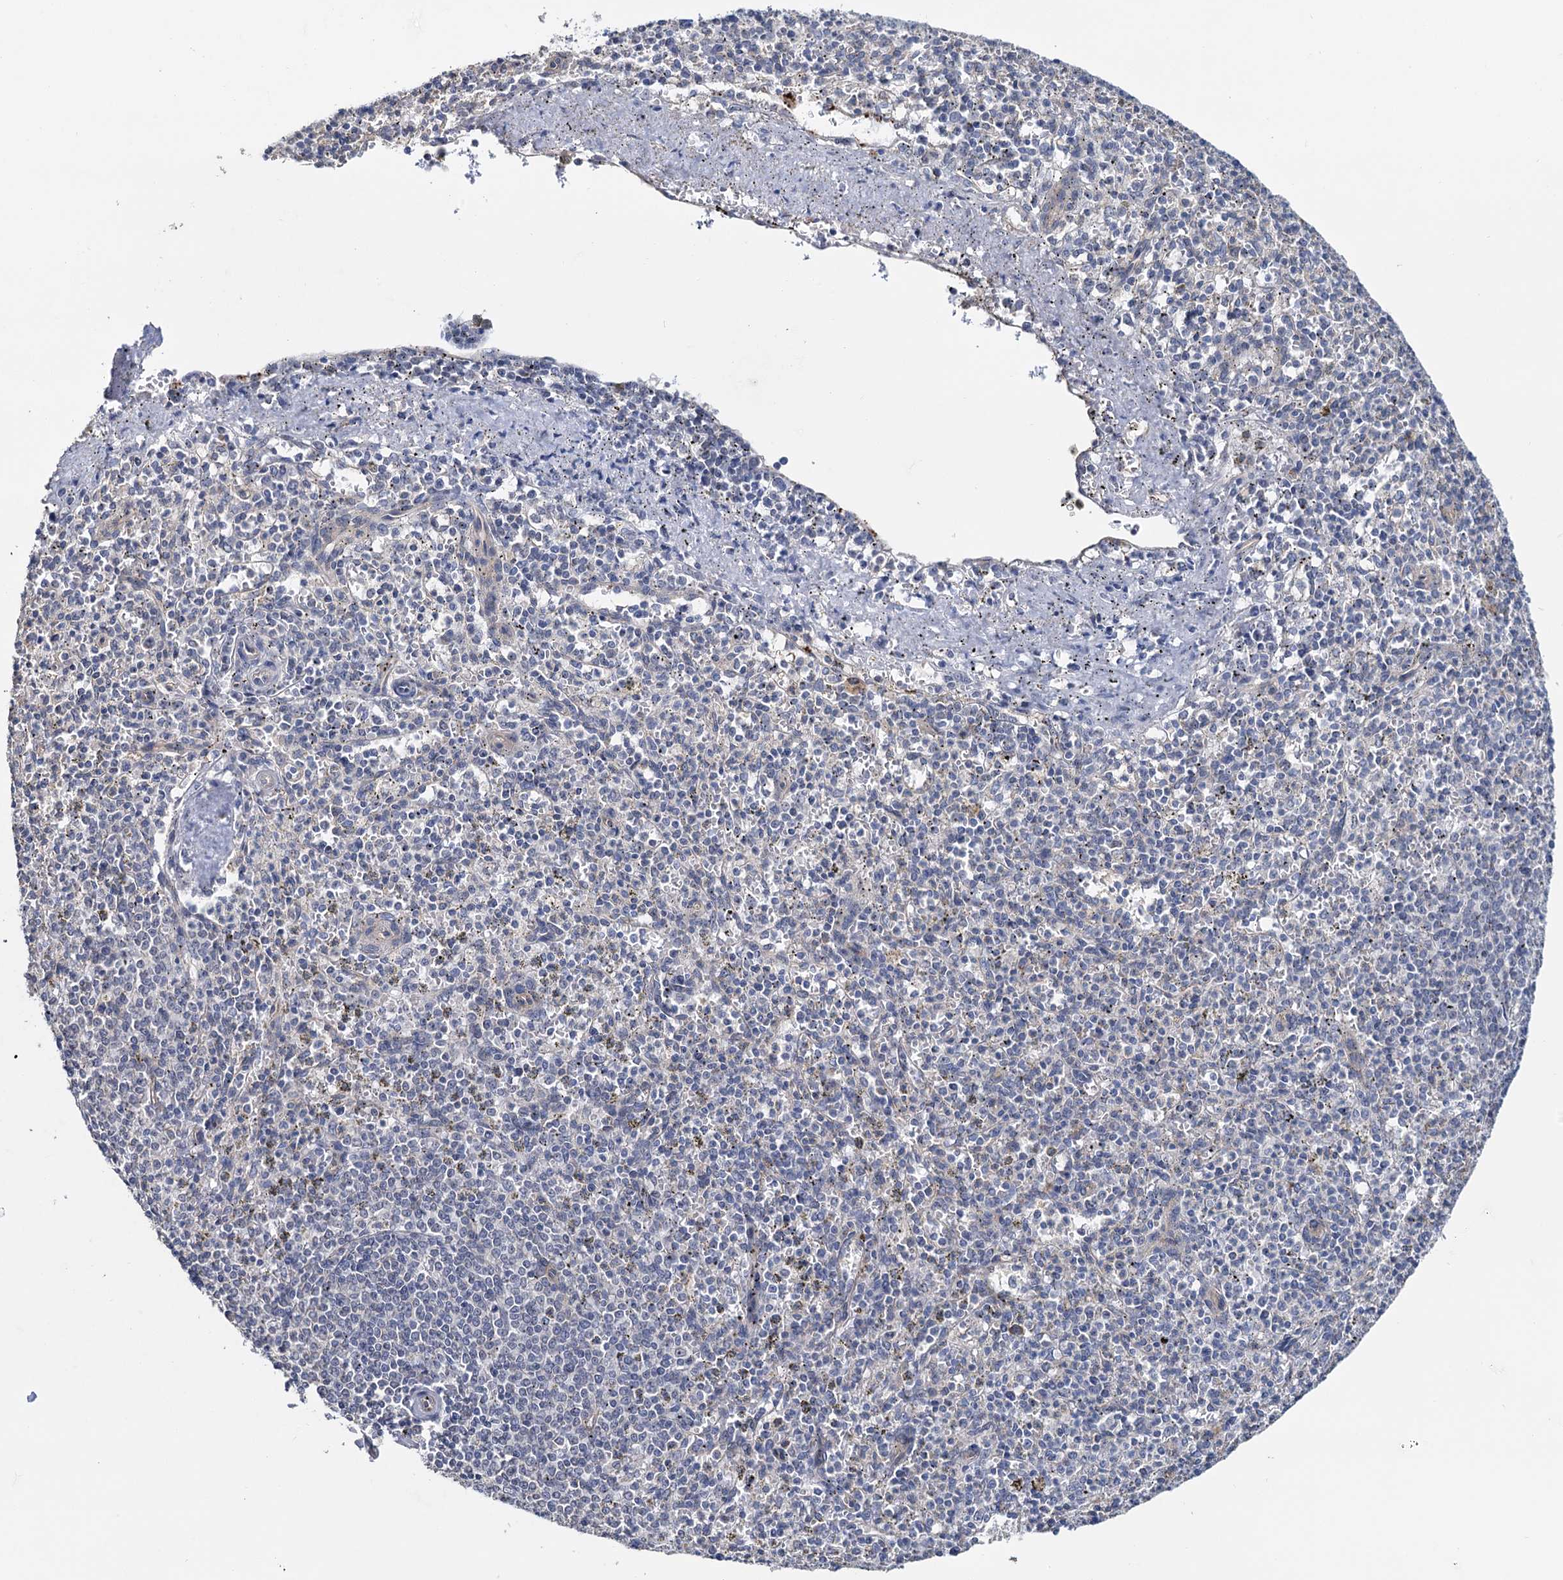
{"staining": {"intensity": "negative", "quantity": "none", "location": "none"}, "tissue": "spleen", "cell_type": "Cells in red pulp", "image_type": "normal", "snomed": [{"axis": "morphology", "description": "Normal tissue, NOS"}, {"axis": "topography", "description": "Spleen"}], "caption": "DAB (3,3'-diaminobenzidine) immunohistochemical staining of benign human spleen exhibits no significant staining in cells in red pulp.", "gene": "C2CD3", "patient": {"sex": "male", "age": 72}}